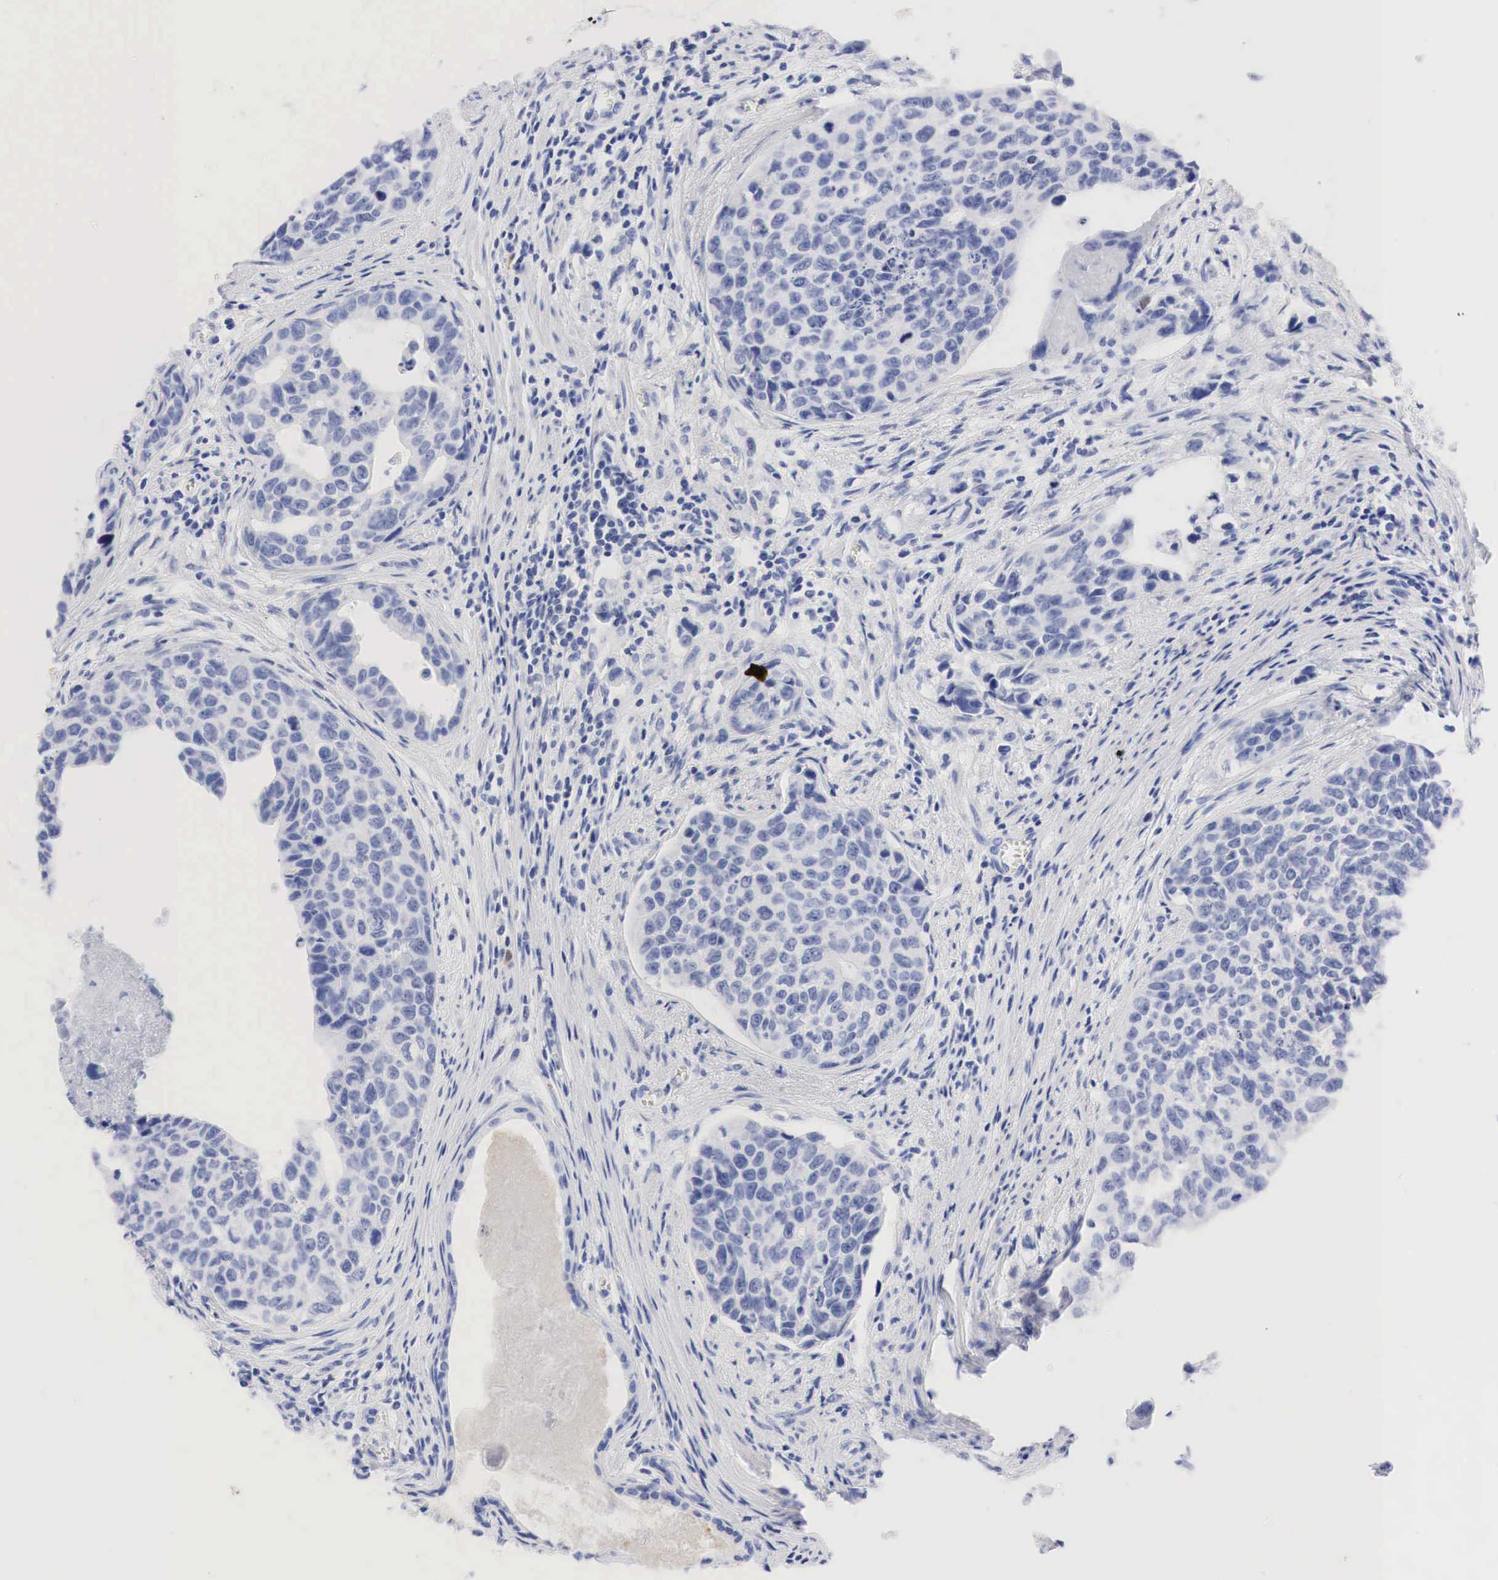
{"staining": {"intensity": "negative", "quantity": "none", "location": "none"}, "tissue": "urothelial cancer", "cell_type": "Tumor cells", "image_type": "cancer", "snomed": [{"axis": "morphology", "description": "Urothelial carcinoma, High grade"}, {"axis": "topography", "description": "Urinary bladder"}], "caption": "This is an immunohistochemistry micrograph of human high-grade urothelial carcinoma. There is no expression in tumor cells.", "gene": "NKX2-1", "patient": {"sex": "male", "age": 81}}